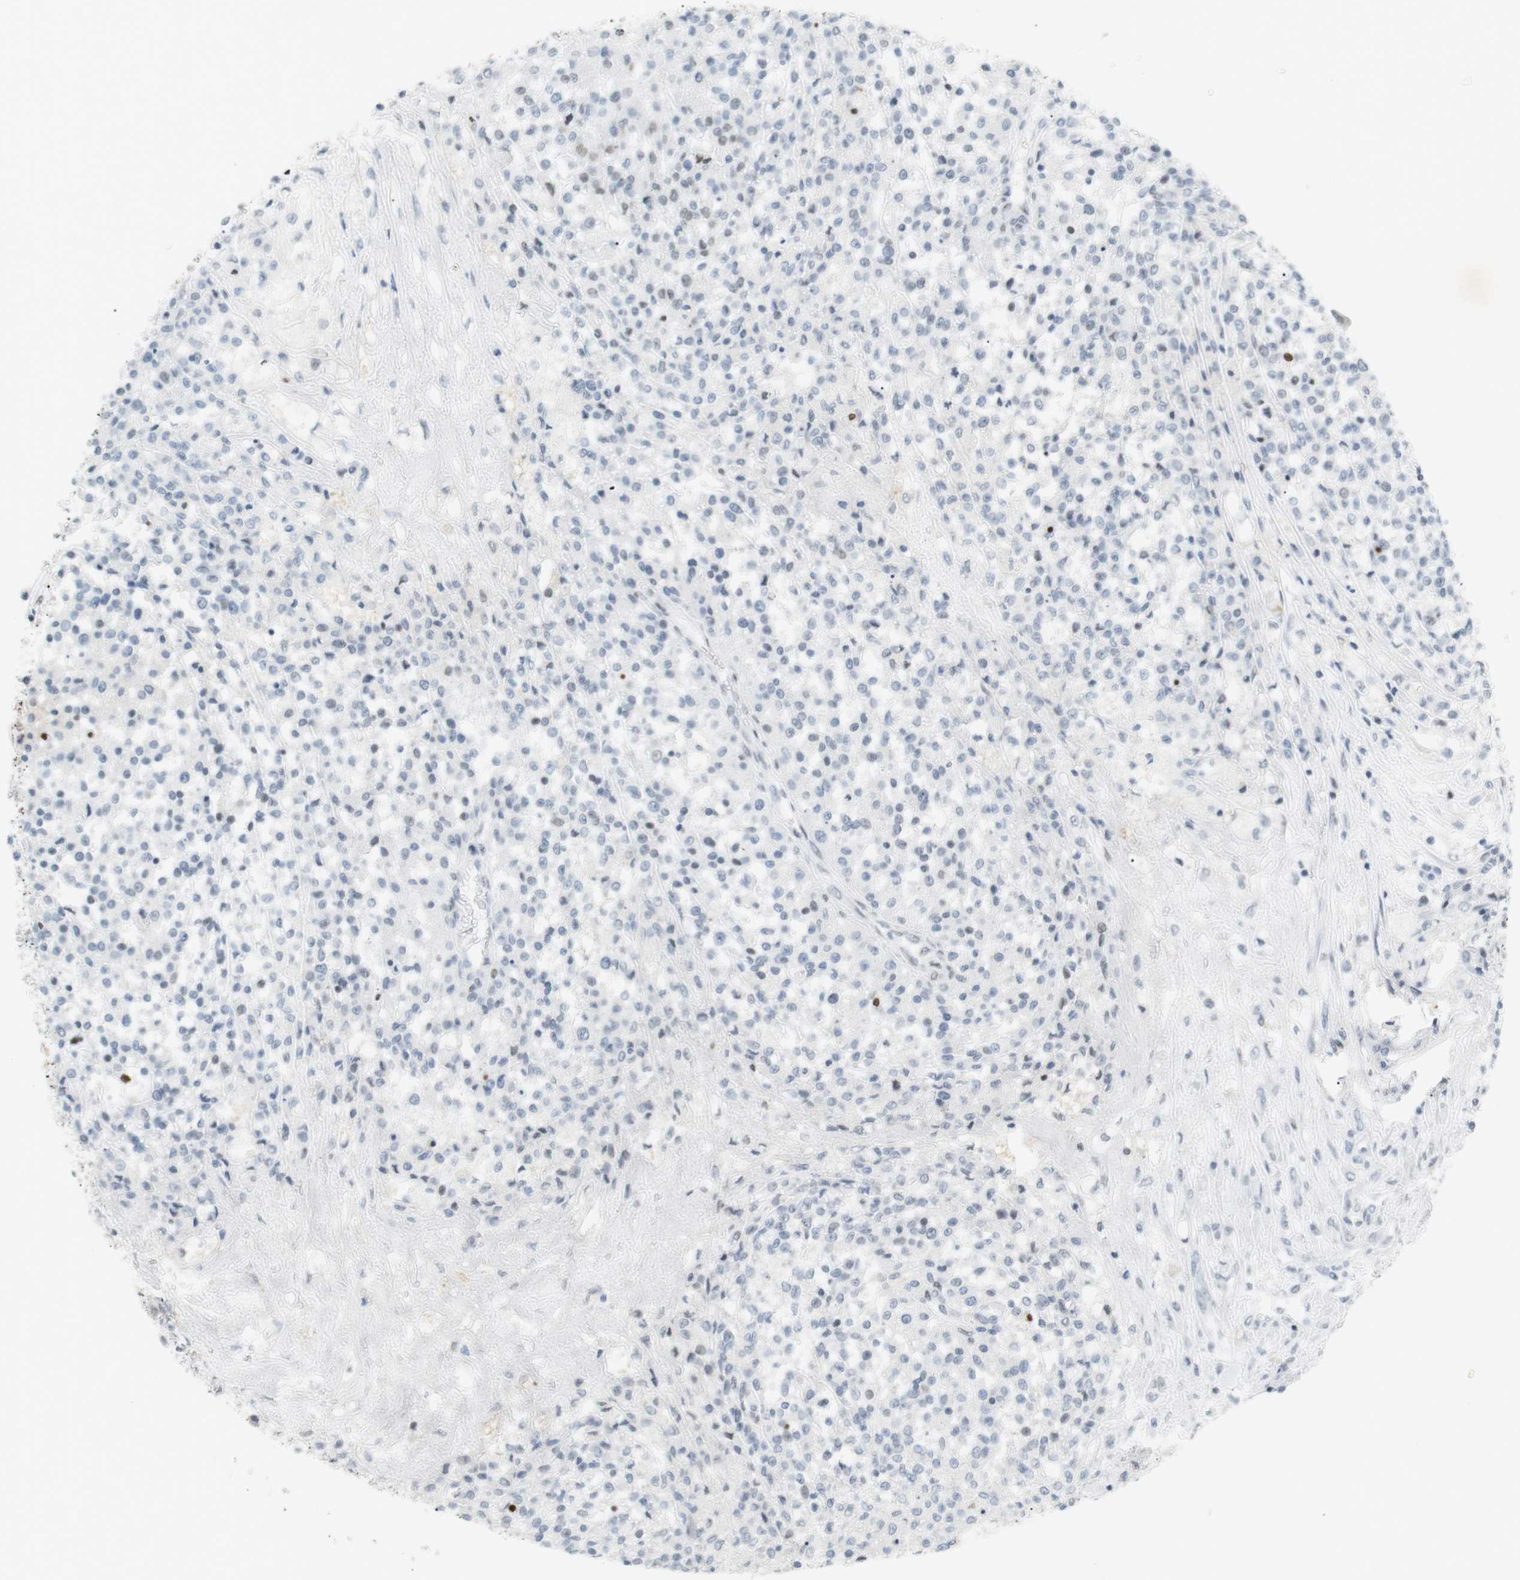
{"staining": {"intensity": "negative", "quantity": "none", "location": "none"}, "tissue": "testis cancer", "cell_type": "Tumor cells", "image_type": "cancer", "snomed": [{"axis": "morphology", "description": "Seminoma, NOS"}, {"axis": "topography", "description": "Testis"}], "caption": "Immunohistochemical staining of seminoma (testis) shows no significant positivity in tumor cells.", "gene": "BMI1", "patient": {"sex": "male", "age": 59}}